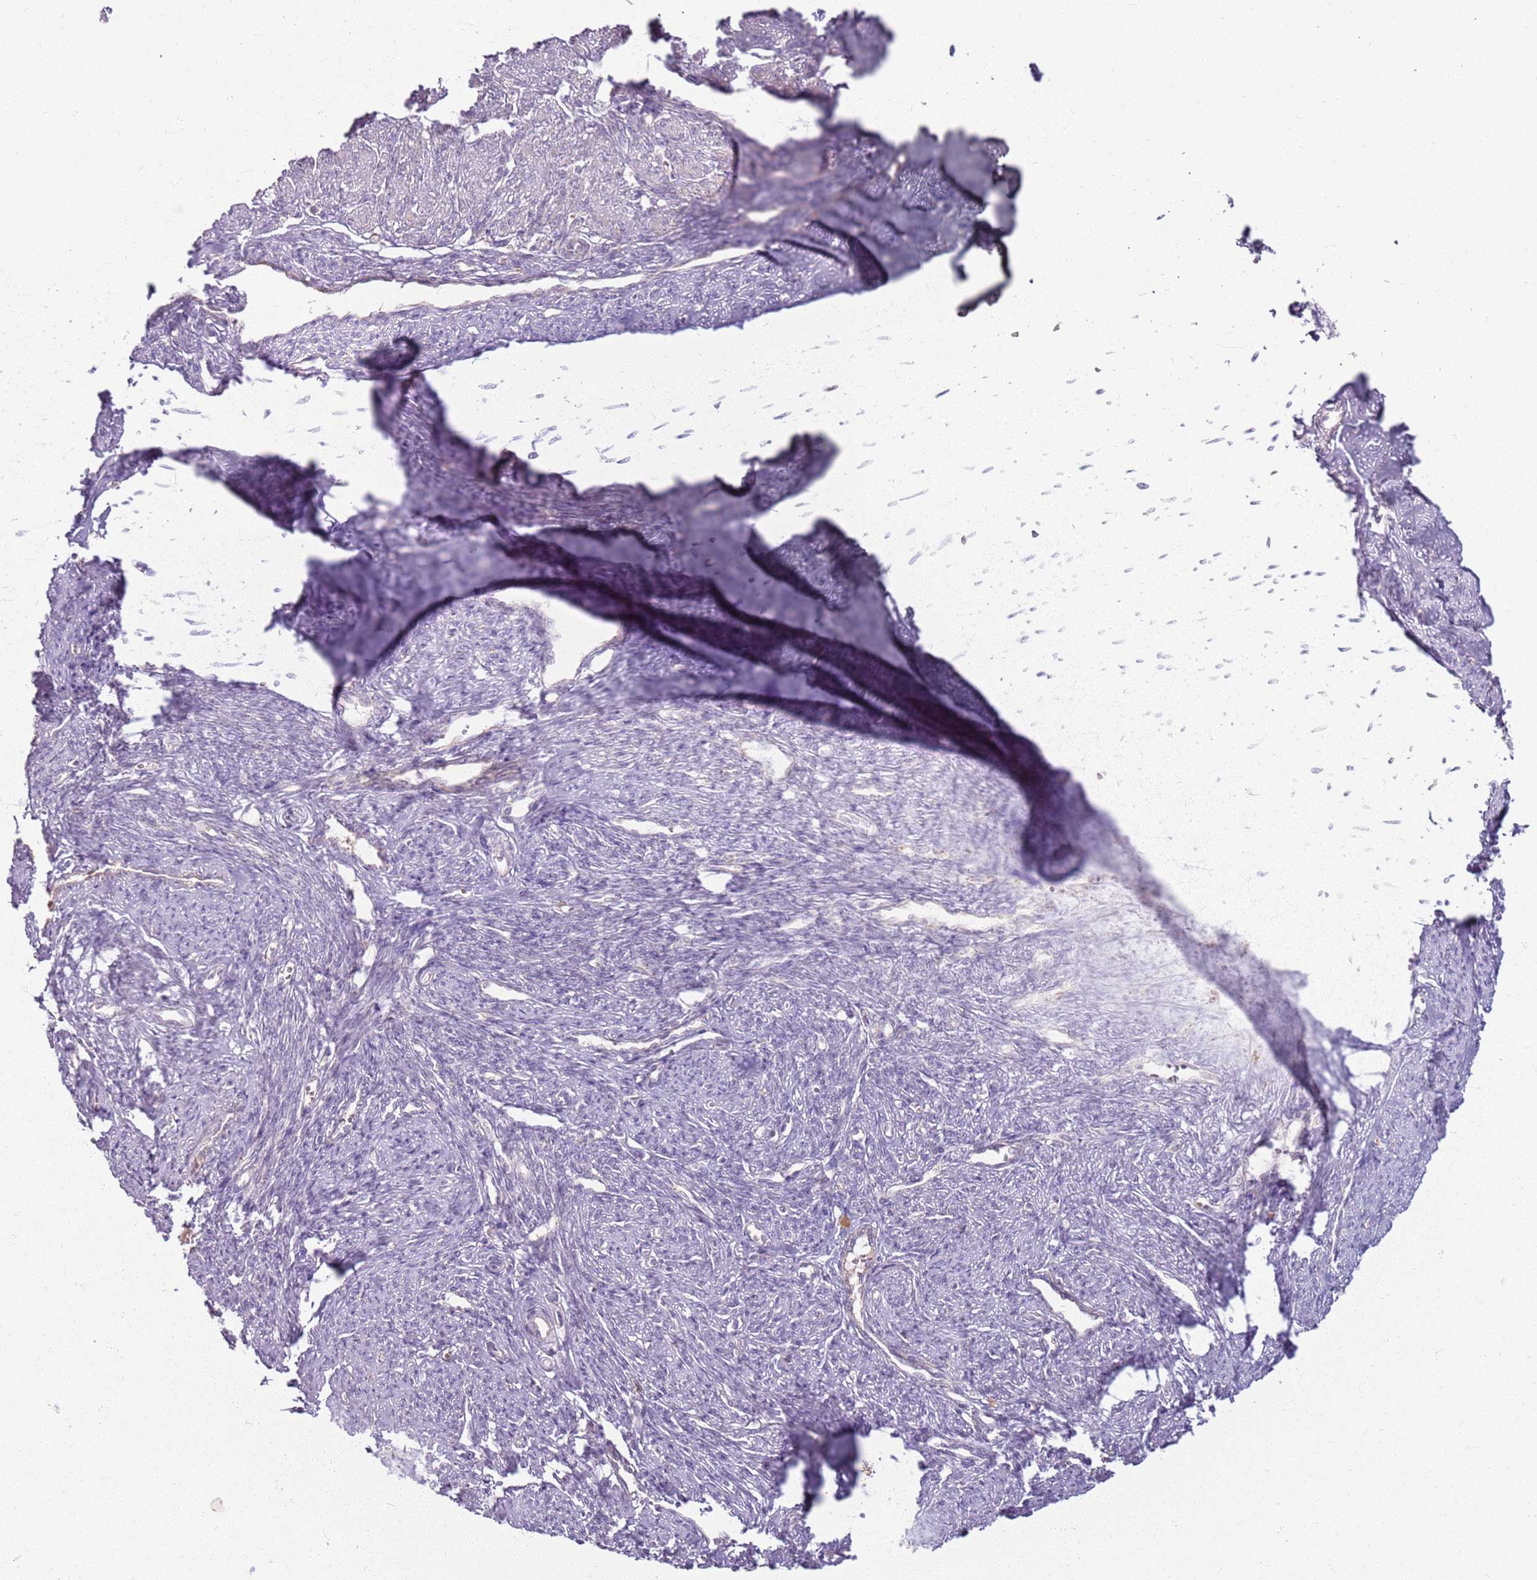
{"staining": {"intensity": "weak", "quantity": "<25%", "location": "cytoplasmic/membranous"}, "tissue": "smooth muscle", "cell_type": "Smooth muscle cells", "image_type": "normal", "snomed": [{"axis": "morphology", "description": "Normal tissue, NOS"}, {"axis": "topography", "description": "Smooth muscle"}, {"axis": "topography", "description": "Uterus"}], "caption": "Immunohistochemistry (IHC) of unremarkable smooth muscle reveals no staining in smooth muscle cells. (Brightfield microscopy of DAB immunohistochemistry (IHC) at high magnification).", "gene": "ZDHHC2", "patient": {"sex": "female", "age": 59}}